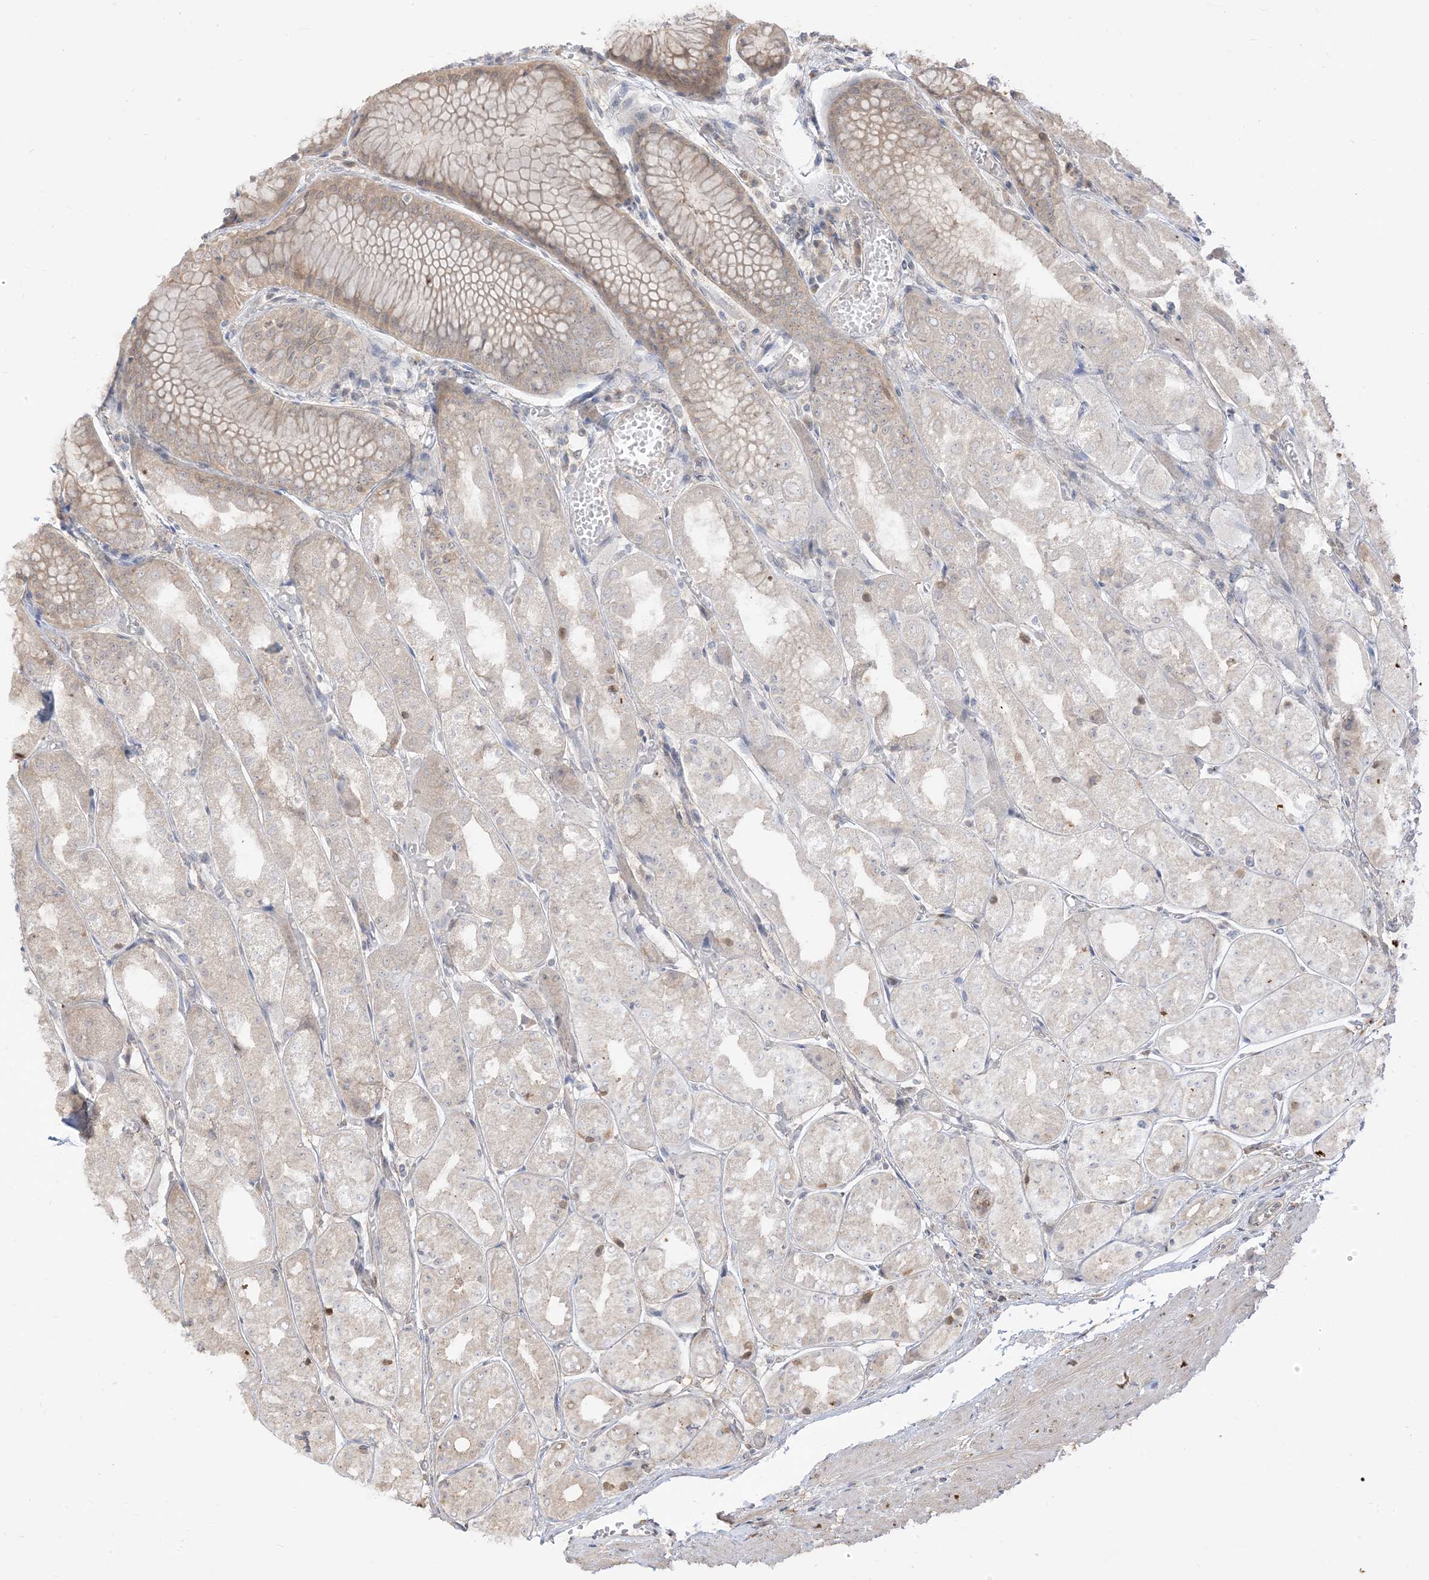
{"staining": {"intensity": "weak", "quantity": "25%-75%", "location": "cytoplasmic/membranous"}, "tissue": "stomach", "cell_type": "Glandular cells", "image_type": "normal", "snomed": [{"axis": "morphology", "description": "Normal tissue, NOS"}, {"axis": "topography", "description": "Stomach, upper"}], "caption": "Immunohistochemistry of unremarkable stomach displays low levels of weak cytoplasmic/membranous positivity in about 25%-75% of glandular cells. The staining was performed using DAB (3,3'-diaminobenzidine), with brown indicating positive protein expression. Nuclei are stained blue with hematoxylin.", "gene": "TBCC", "patient": {"sex": "male", "age": 72}}